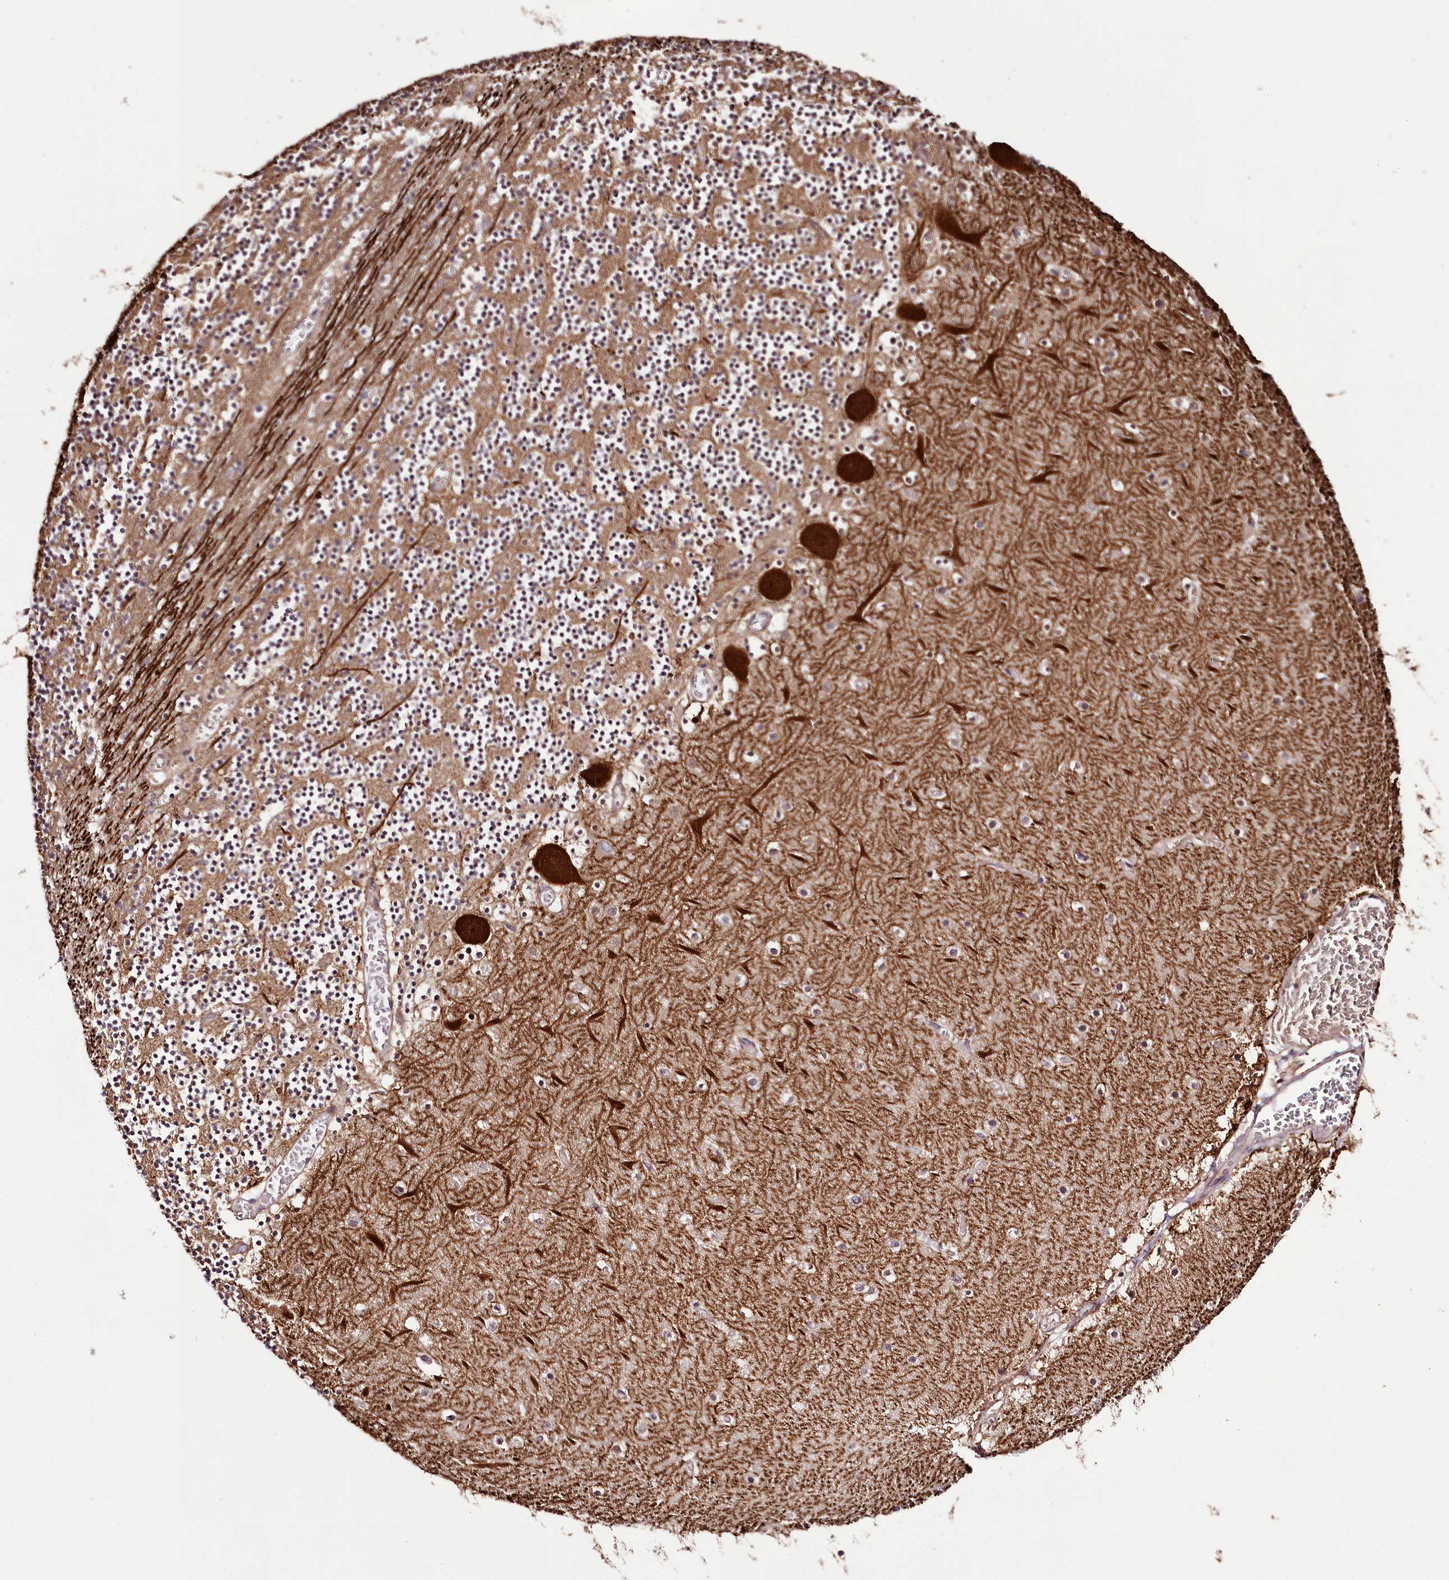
{"staining": {"intensity": "moderate", "quantity": ">75%", "location": "cytoplasmic/membranous"}, "tissue": "cerebellum", "cell_type": "Cells in granular layer", "image_type": "normal", "snomed": [{"axis": "morphology", "description": "Normal tissue, NOS"}, {"axis": "topography", "description": "Cerebellum"}], "caption": "Protein analysis of unremarkable cerebellum exhibits moderate cytoplasmic/membranous positivity in approximately >75% of cells in granular layer. The protein of interest is stained brown, and the nuclei are stained in blue (DAB (3,3'-diaminobenzidine) IHC with brightfield microscopy, high magnification).", "gene": "TARS1", "patient": {"sex": "female", "age": 28}}